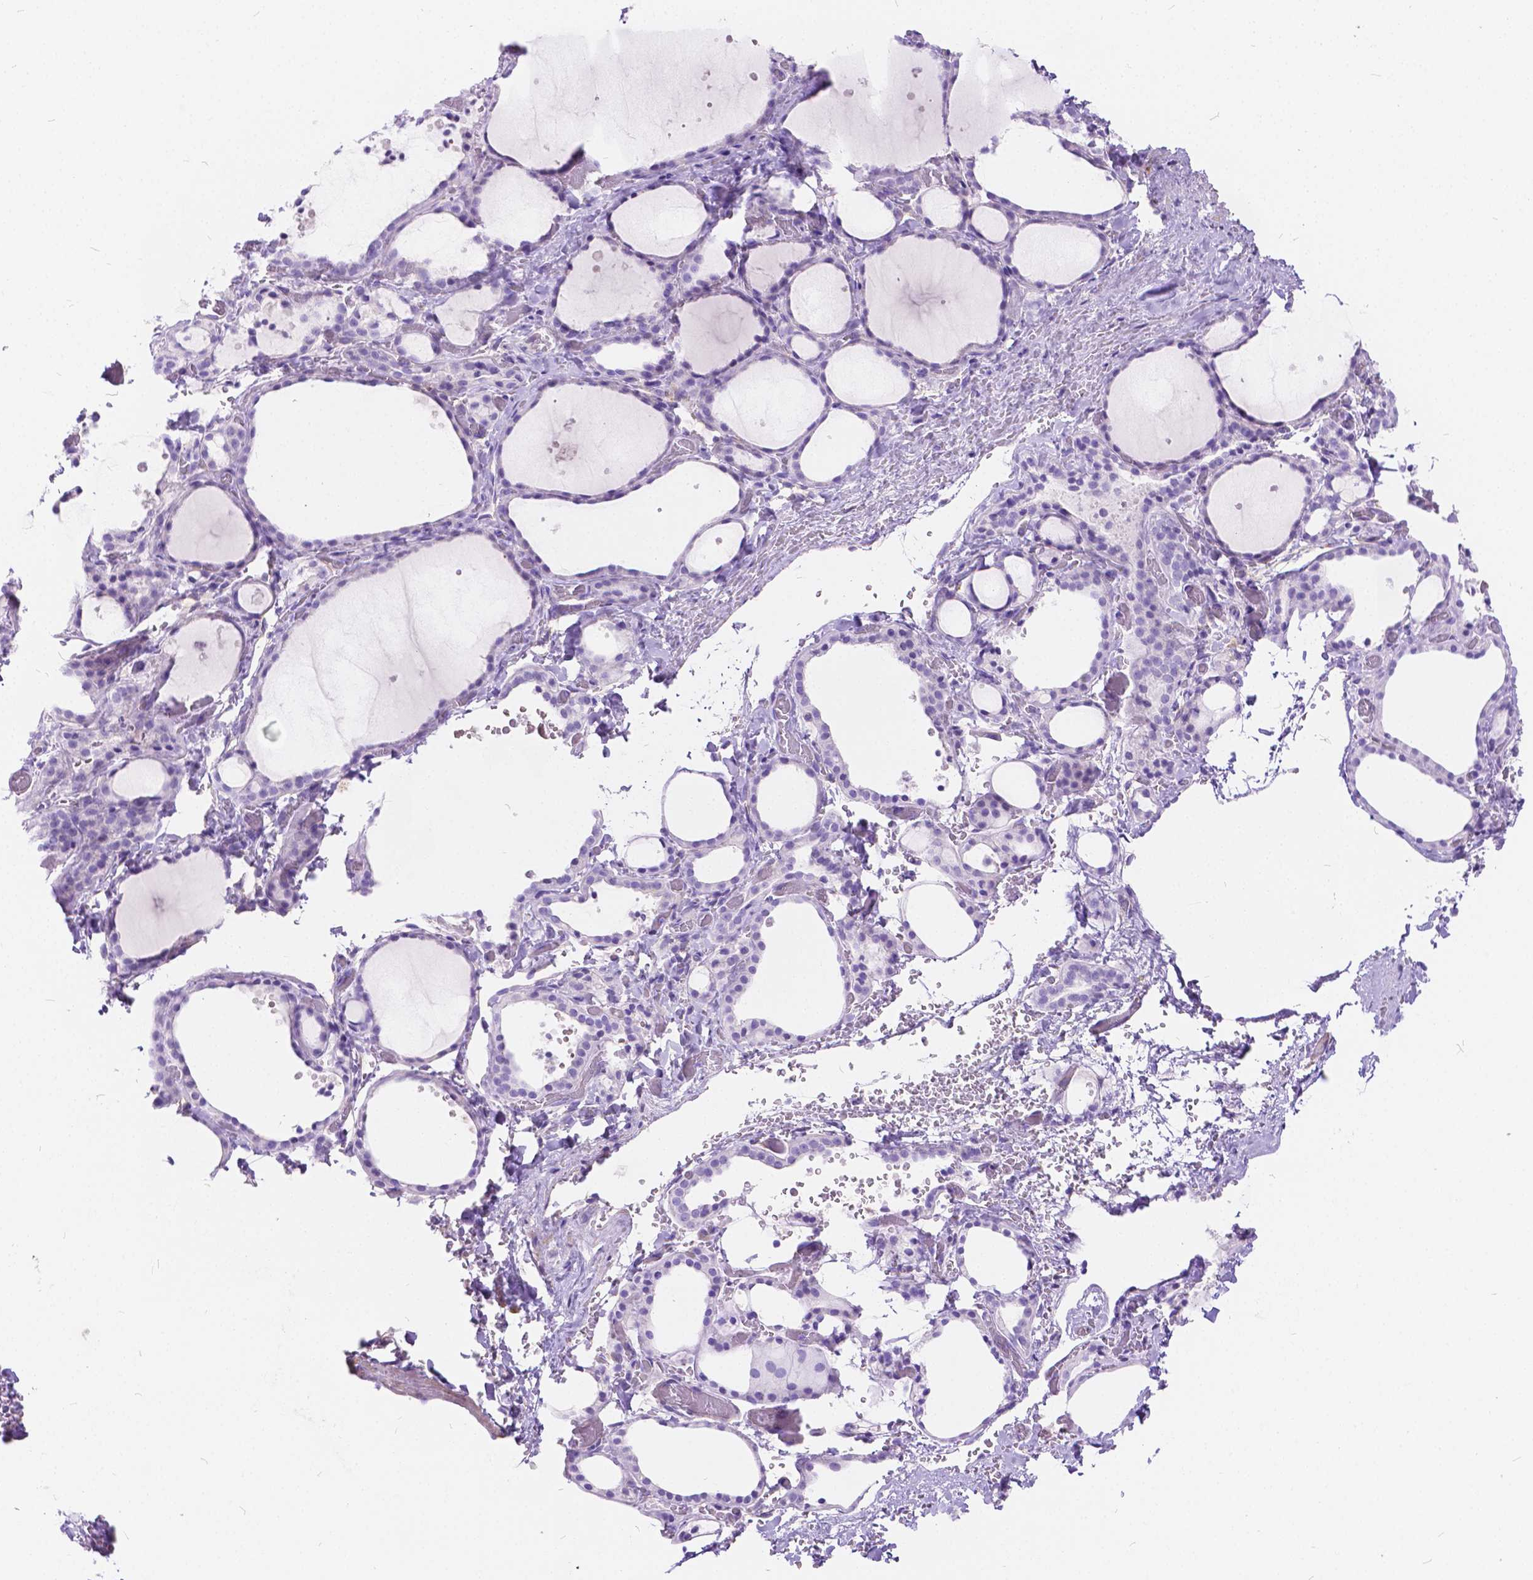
{"staining": {"intensity": "negative", "quantity": "none", "location": "none"}, "tissue": "thyroid gland", "cell_type": "Glandular cells", "image_type": "normal", "snomed": [{"axis": "morphology", "description": "Normal tissue, NOS"}, {"axis": "topography", "description": "Thyroid gland"}], "caption": "This is an immunohistochemistry image of normal human thyroid gland. There is no positivity in glandular cells.", "gene": "CHRM1", "patient": {"sex": "female", "age": 36}}